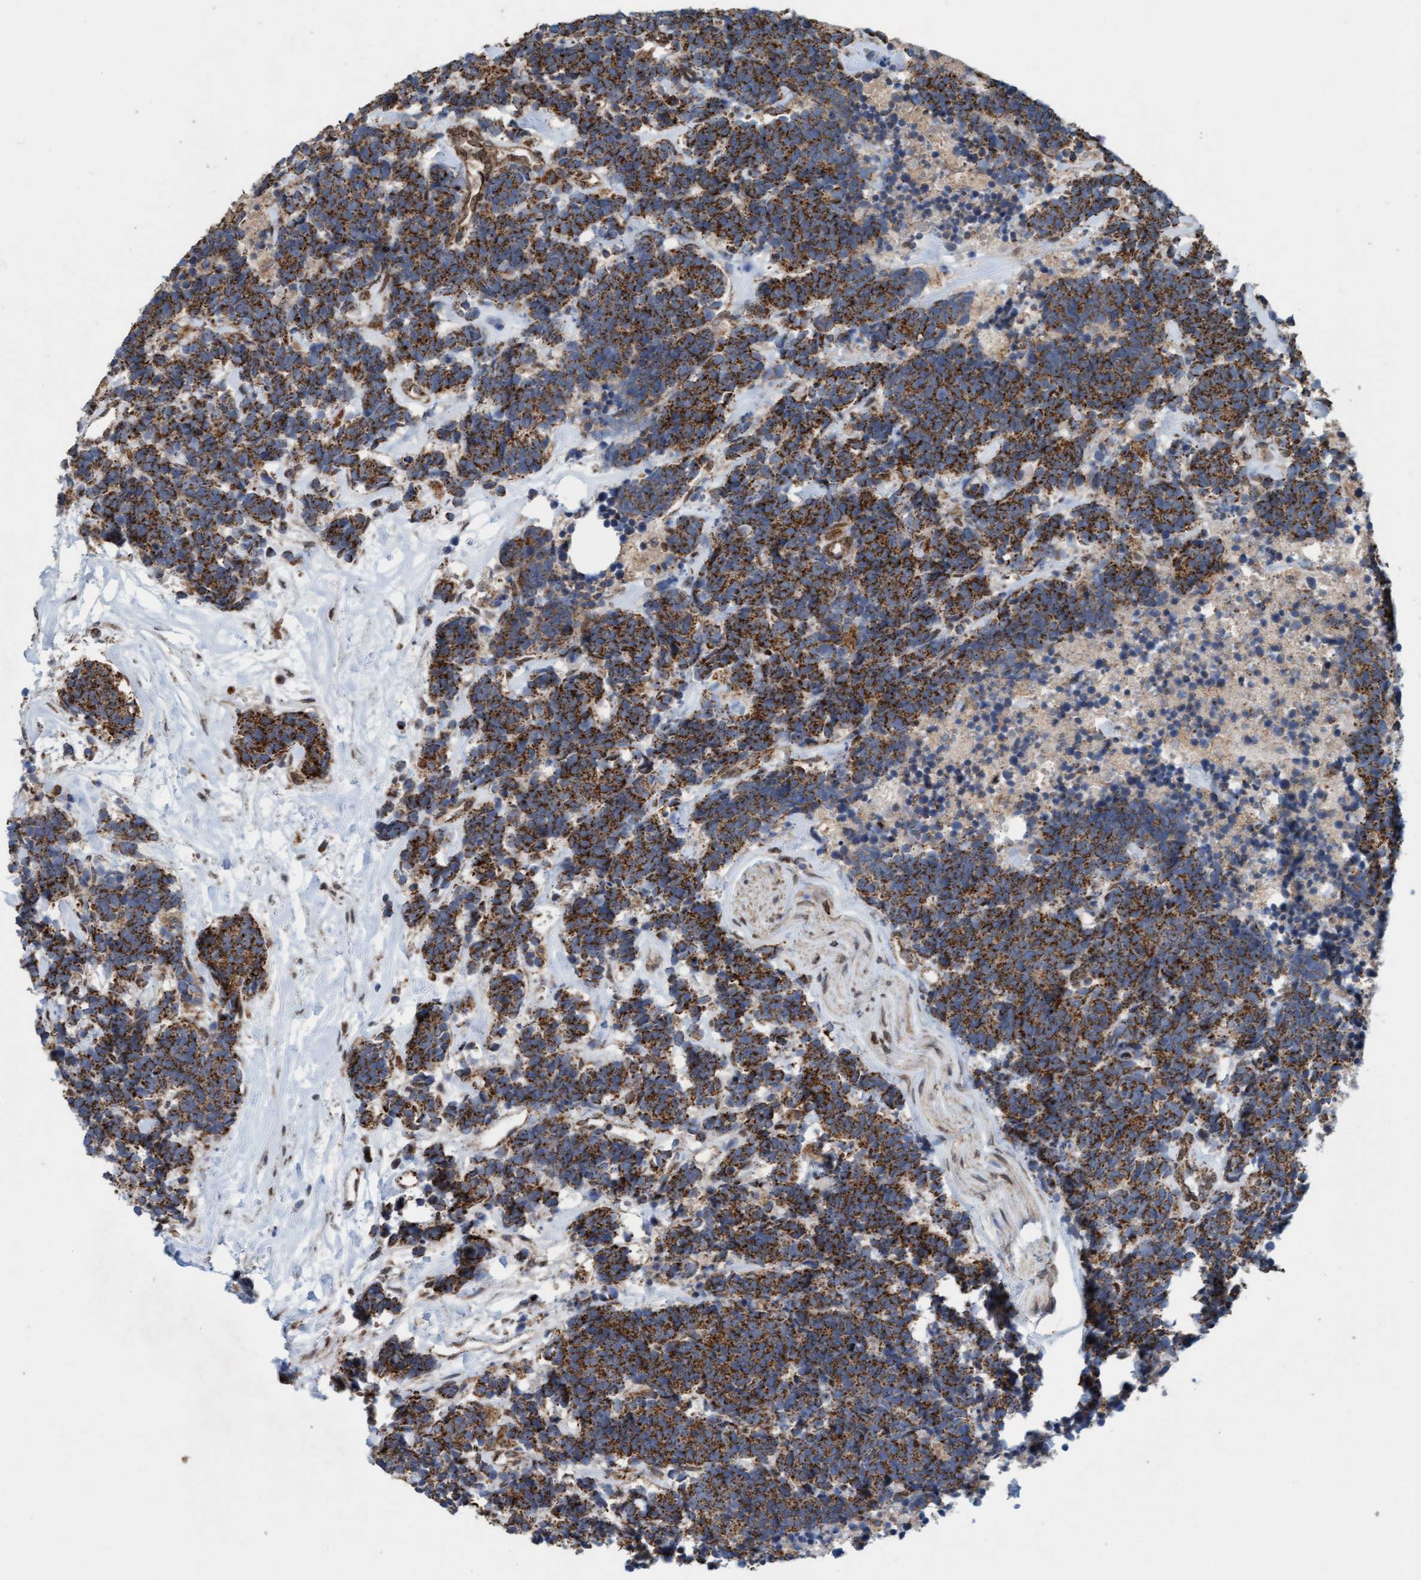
{"staining": {"intensity": "strong", "quantity": ">75%", "location": "cytoplasmic/membranous"}, "tissue": "carcinoid", "cell_type": "Tumor cells", "image_type": "cancer", "snomed": [{"axis": "morphology", "description": "Carcinoma, NOS"}, {"axis": "morphology", "description": "Carcinoid, malignant, NOS"}, {"axis": "topography", "description": "Urinary bladder"}], "caption": "High-magnification brightfield microscopy of carcinoid stained with DAB (brown) and counterstained with hematoxylin (blue). tumor cells exhibit strong cytoplasmic/membranous positivity is appreciated in approximately>75% of cells.", "gene": "MRPS23", "patient": {"sex": "male", "age": 57}}